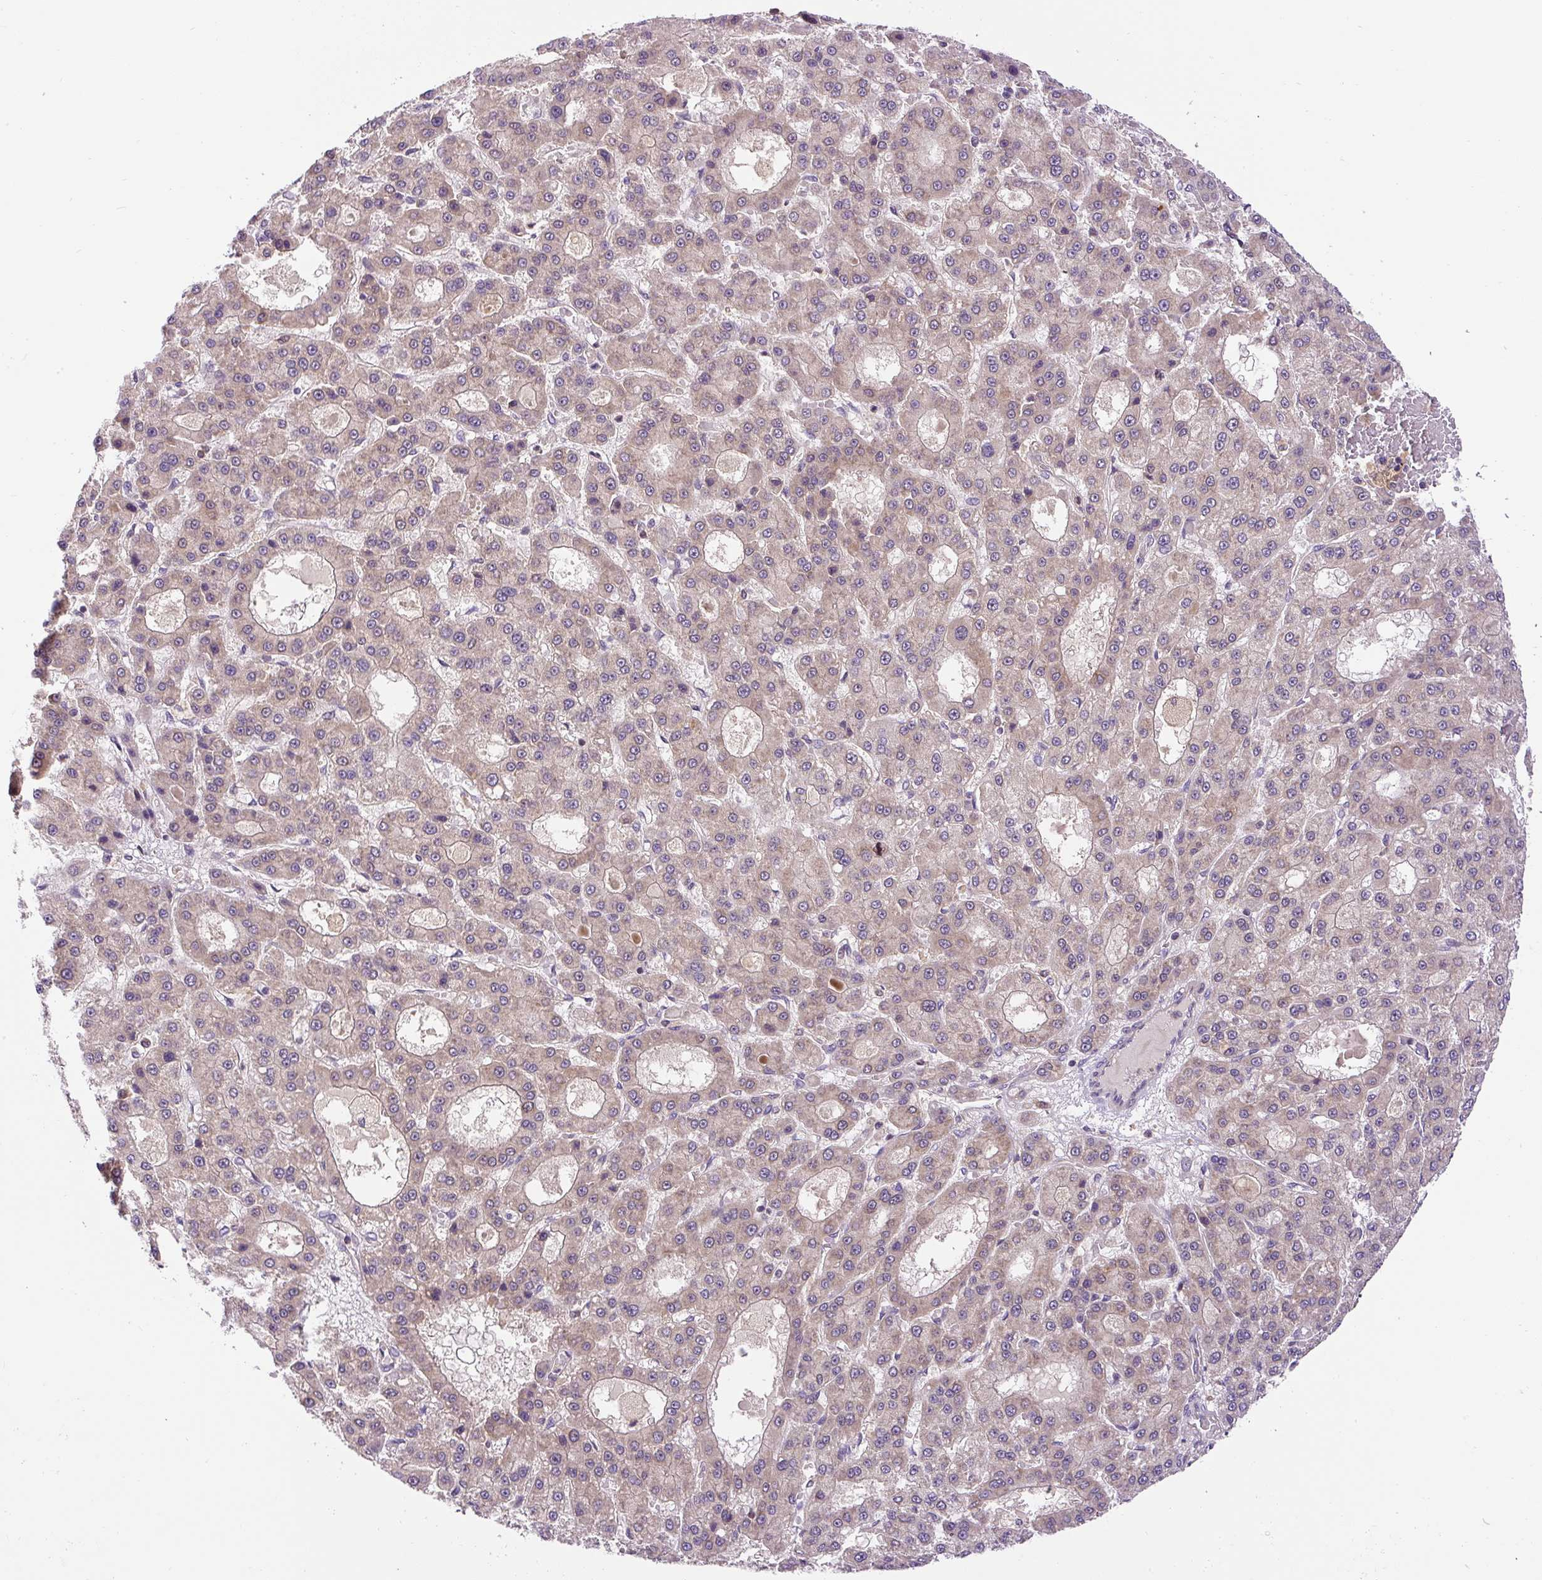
{"staining": {"intensity": "weak", "quantity": "<25%", "location": "cytoplasmic/membranous"}, "tissue": "liver cancer", "cell_type": "Tumor cells", "image_type": "cancer", "snomed": [{"axis": "morphology", "description": "Carcinoma, Hepatocellular, NOS"}, {"axis": "topography", "description": "Liver"}], "caption": "Liver hepatocellular carcinoma was stained to show a protein in brown. There is no significant expression in tumor cells.", "gene": "CCDC28A", "patient": {"sex": "male", "age": 70}}